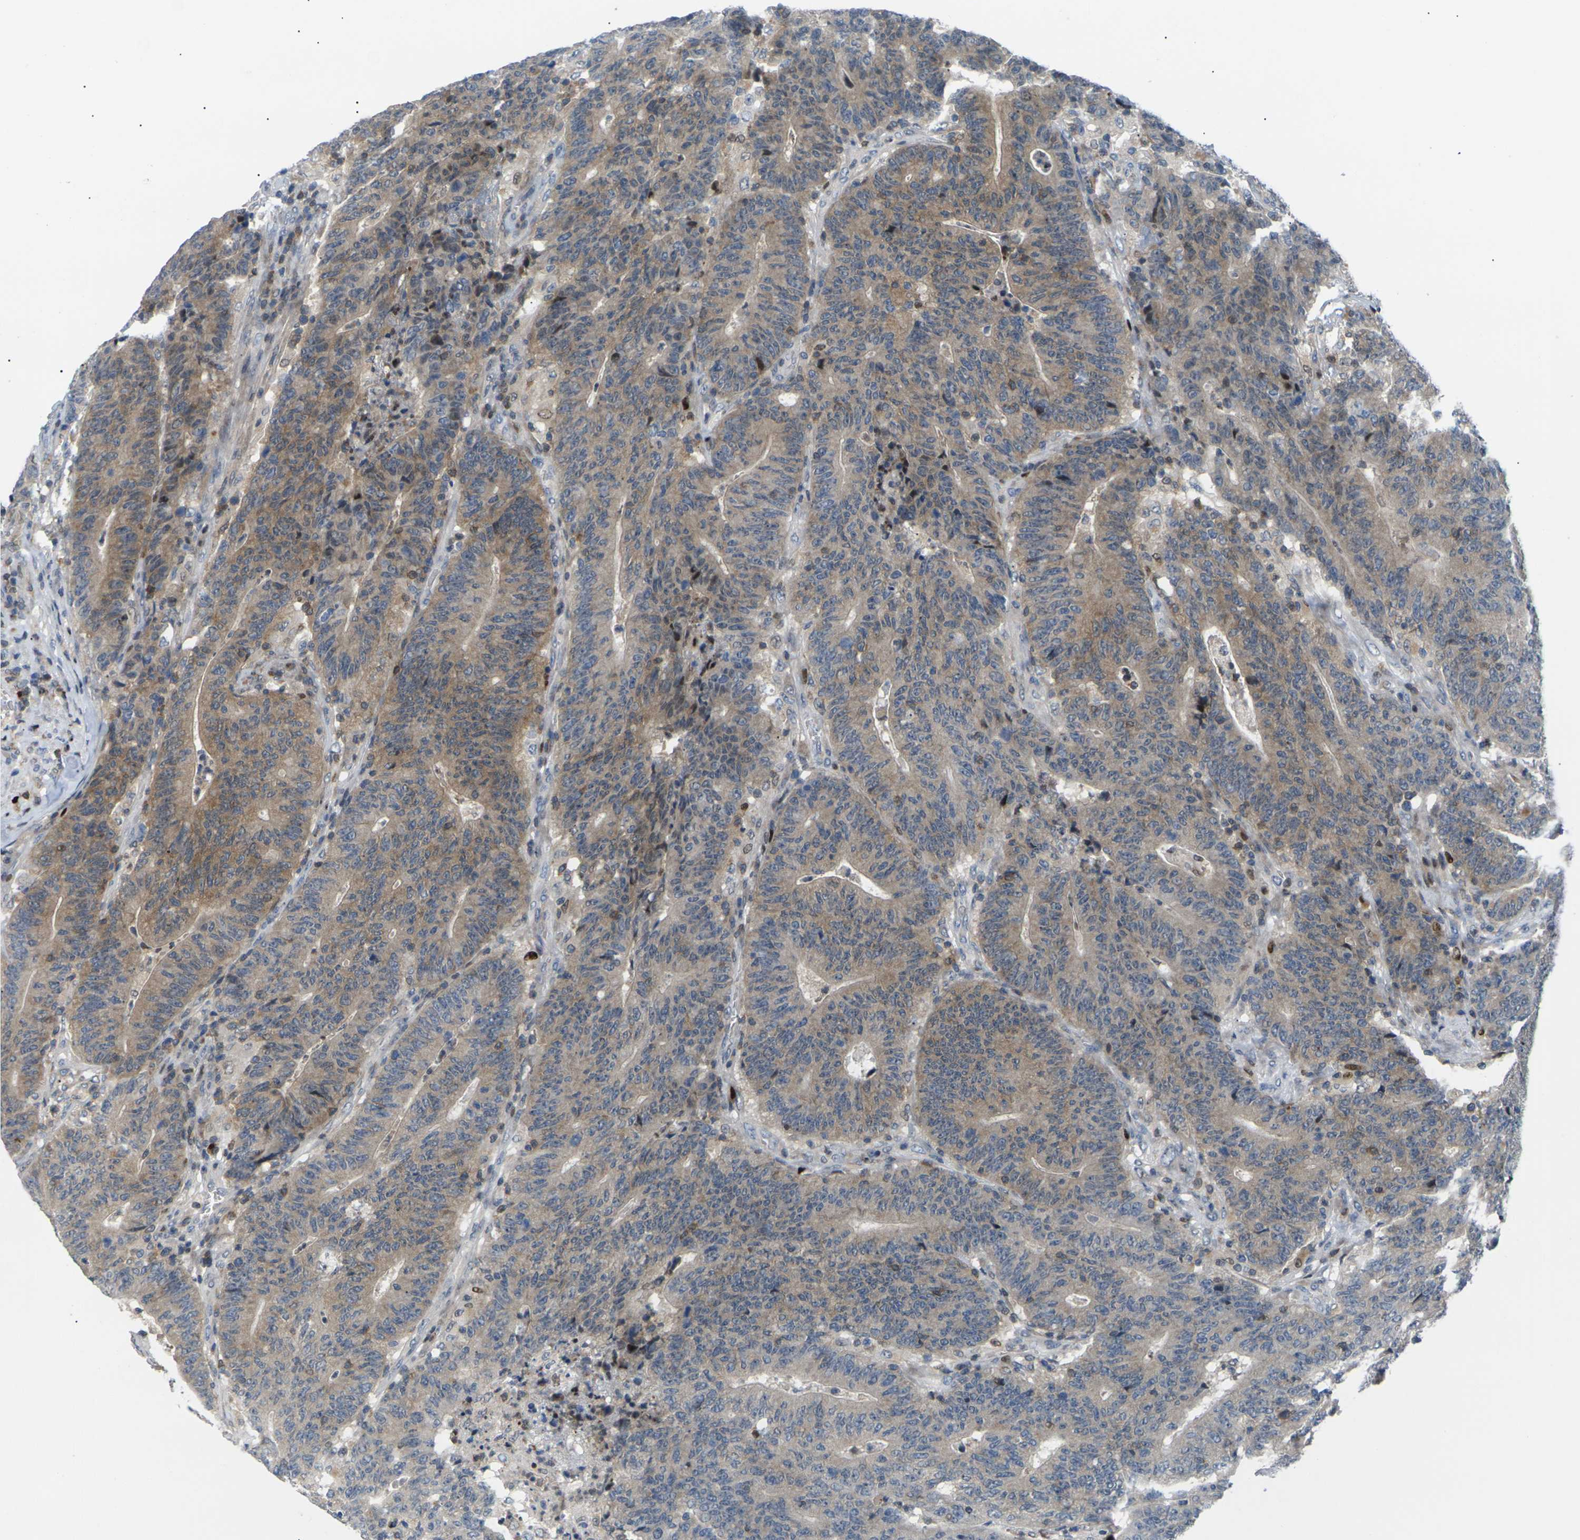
{"staining": {"intensity": "moderate", "quantity": "25%-75%", "location": "cytoplasmic/membranous"}, "tissue": "colorectal cancer", "cell_type": "Tumor cells", "image_type": "cancer", "snomed": [{"axis": "morphology", "description": "Normal tissue, NOS"}, {"axis": "morphology", "description": "Adenocarcinoma, NOS"}, {"axis": "topography", "description": "Colon"}], "caption": "Immunohistochemistry histopathology image of neoplastic tissue: human adenocarcinoma (colorectal) stained using IHC demonstrates medium levels of moderate protein expression localized specifically in the cytoplasmic/membranous of tumor cells, appearing as a cytoplasmic/membranous brown color.", "gene": "RPS6KA3", "patient": {"sex": "female", "age": 75}}